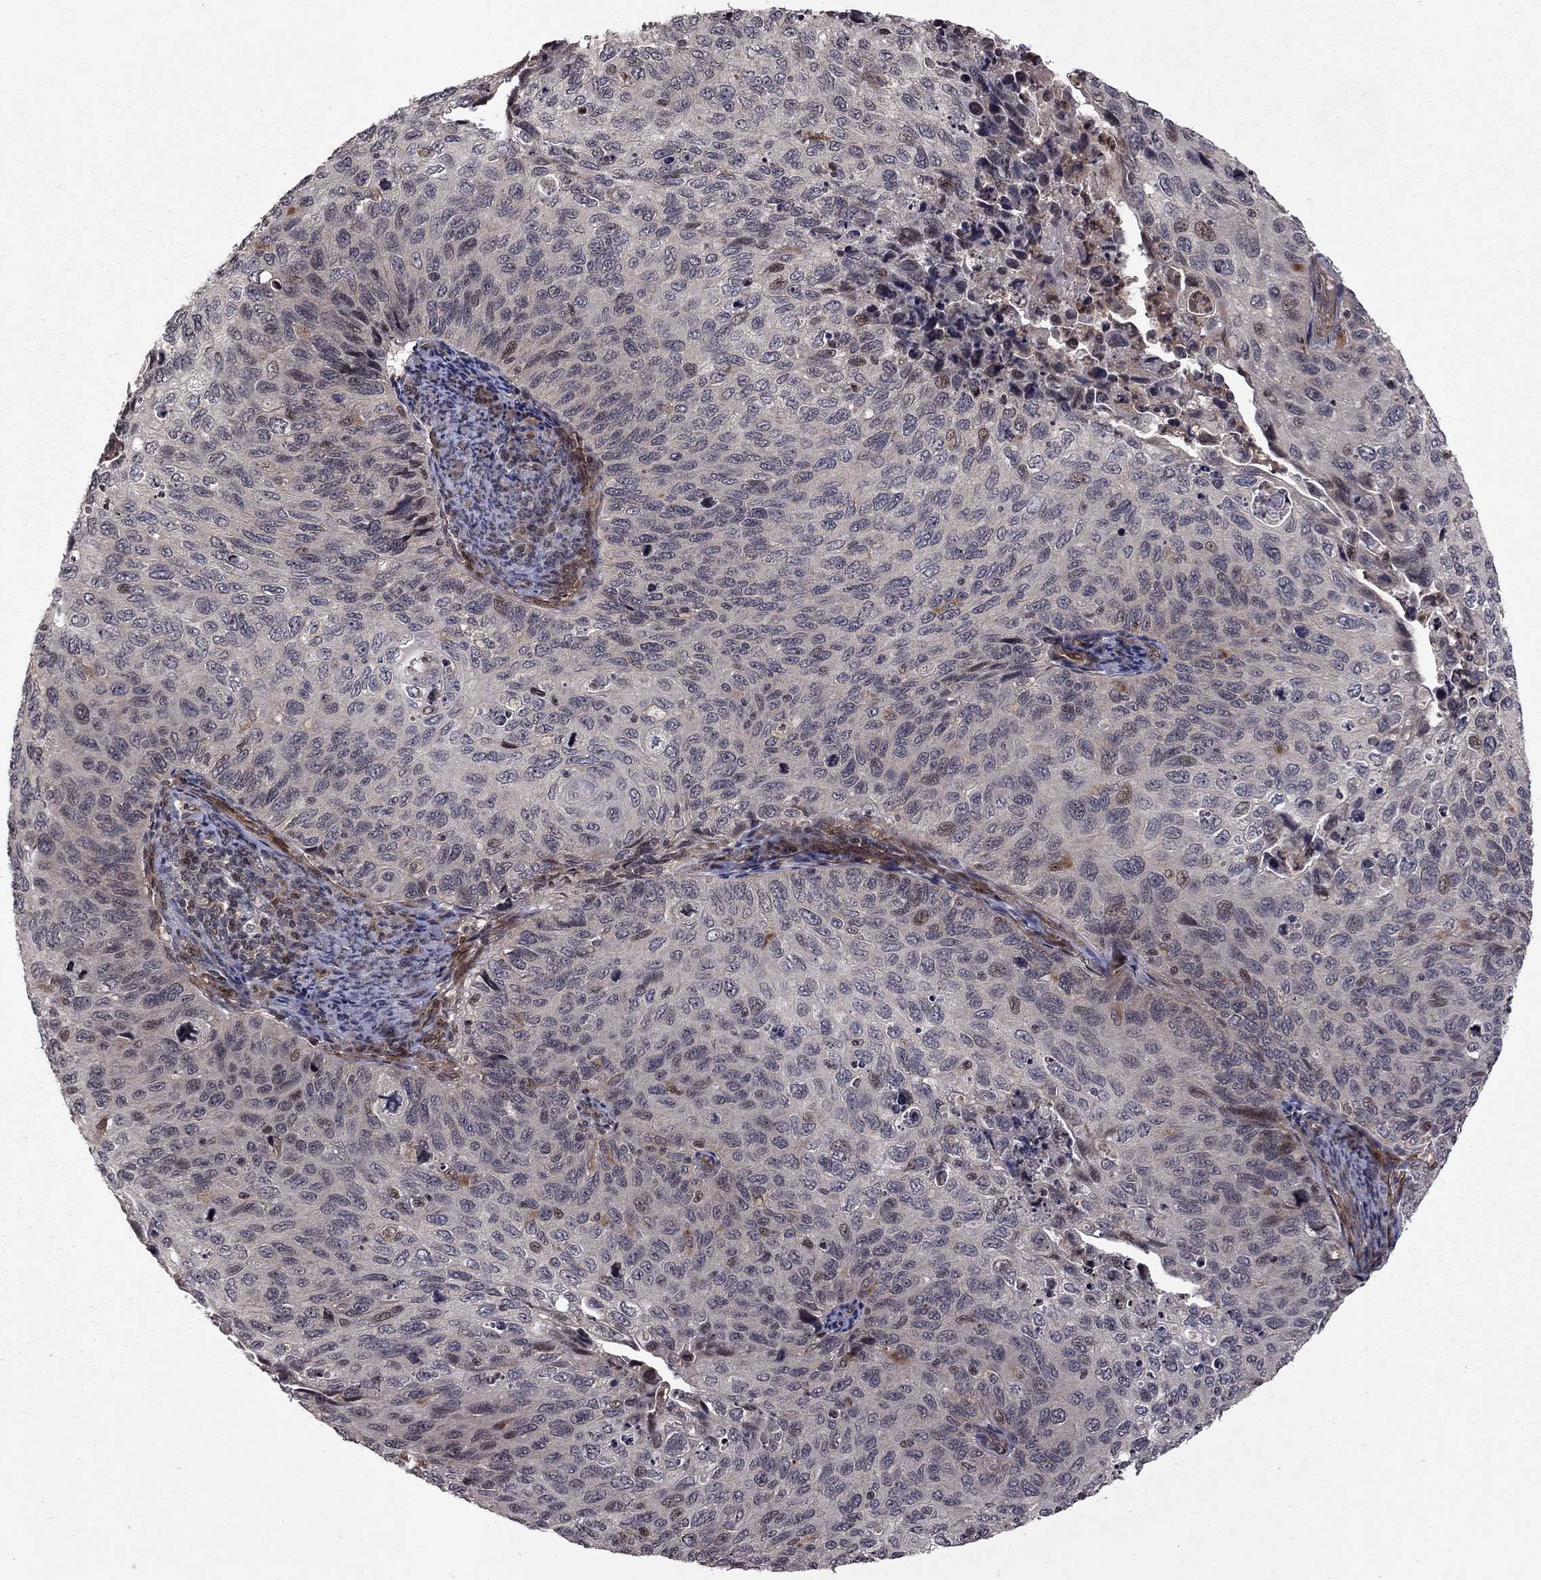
{"staining": {"intensity": "negative", "quantity": "none", "location": "none"}, "tissue": "cervical cancer", "cell_type": "Tumor cells", "image_type": "cancer", "snomed": [{"axis": "morphology", "description": "Squamous cell carcinoma, NOS"}, {"axis": "topography", "description": "Cervix"}], "caption": "Immunohistochemistry (IHC) of human cervical cancer (squamous cell carcinoma) demonstrates no positivity in tumor cells. (DAB immunohistochemistry, high magnification).", "gene": "SORBS1", "patient": {"sex": "female", "age": 70}}